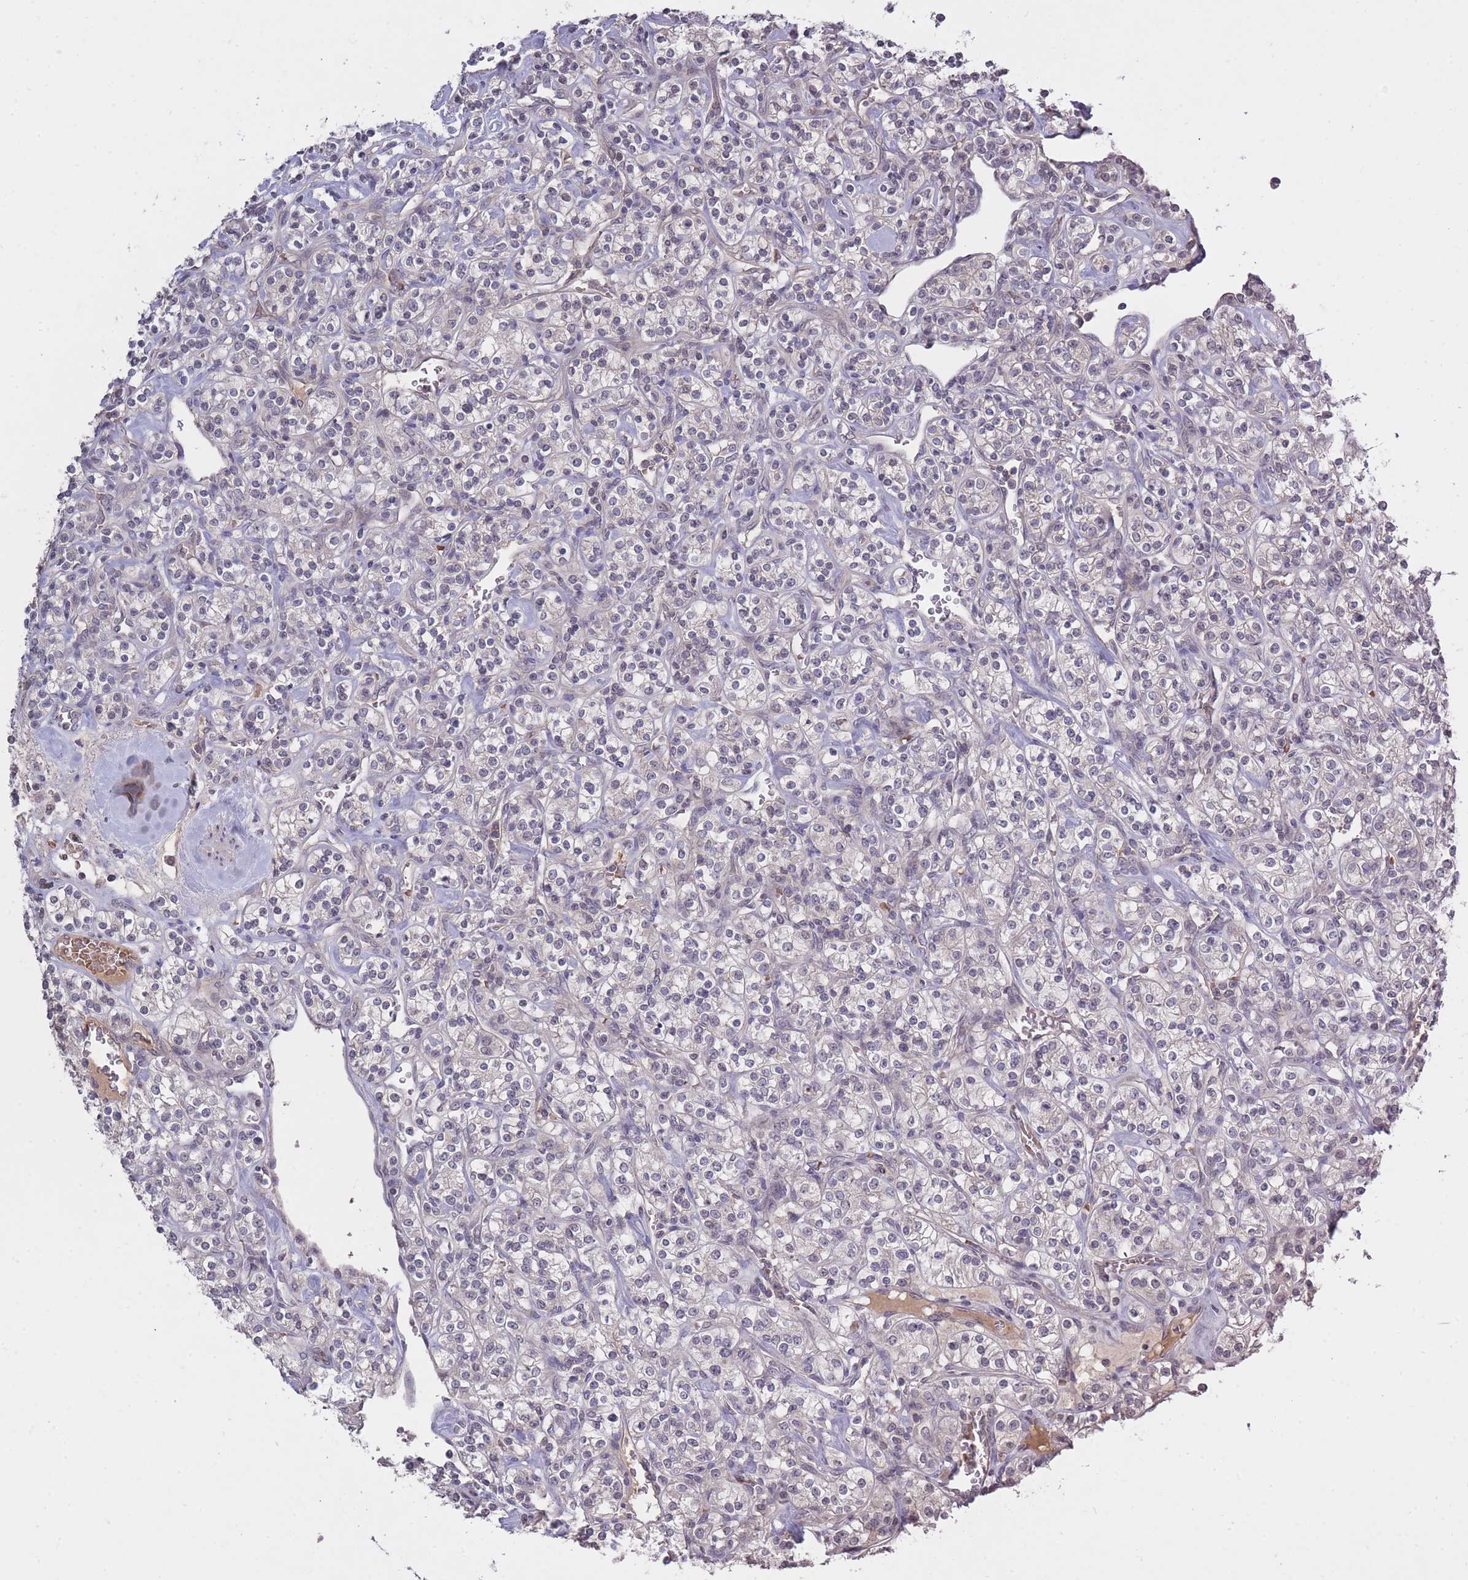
{"staining": {"intensity": "negative", "quantity": "none", "location": "none"}, "tissue": "renal cancer", "cell_type": "Tumor cells", "image_type": "cancer", "snomed": [{"axis": "morphology", "description": "Adenocarcinoma, NOS"}, {"axis": "topography", "description": "Kidney"}], "caption": "Immunohistochemistry of human renal adenocarcinoma demonstrates no positivity in tumor cells.", "gene": "ADCYAP1R1", "patient": {"sex": "male", "age": 77}}